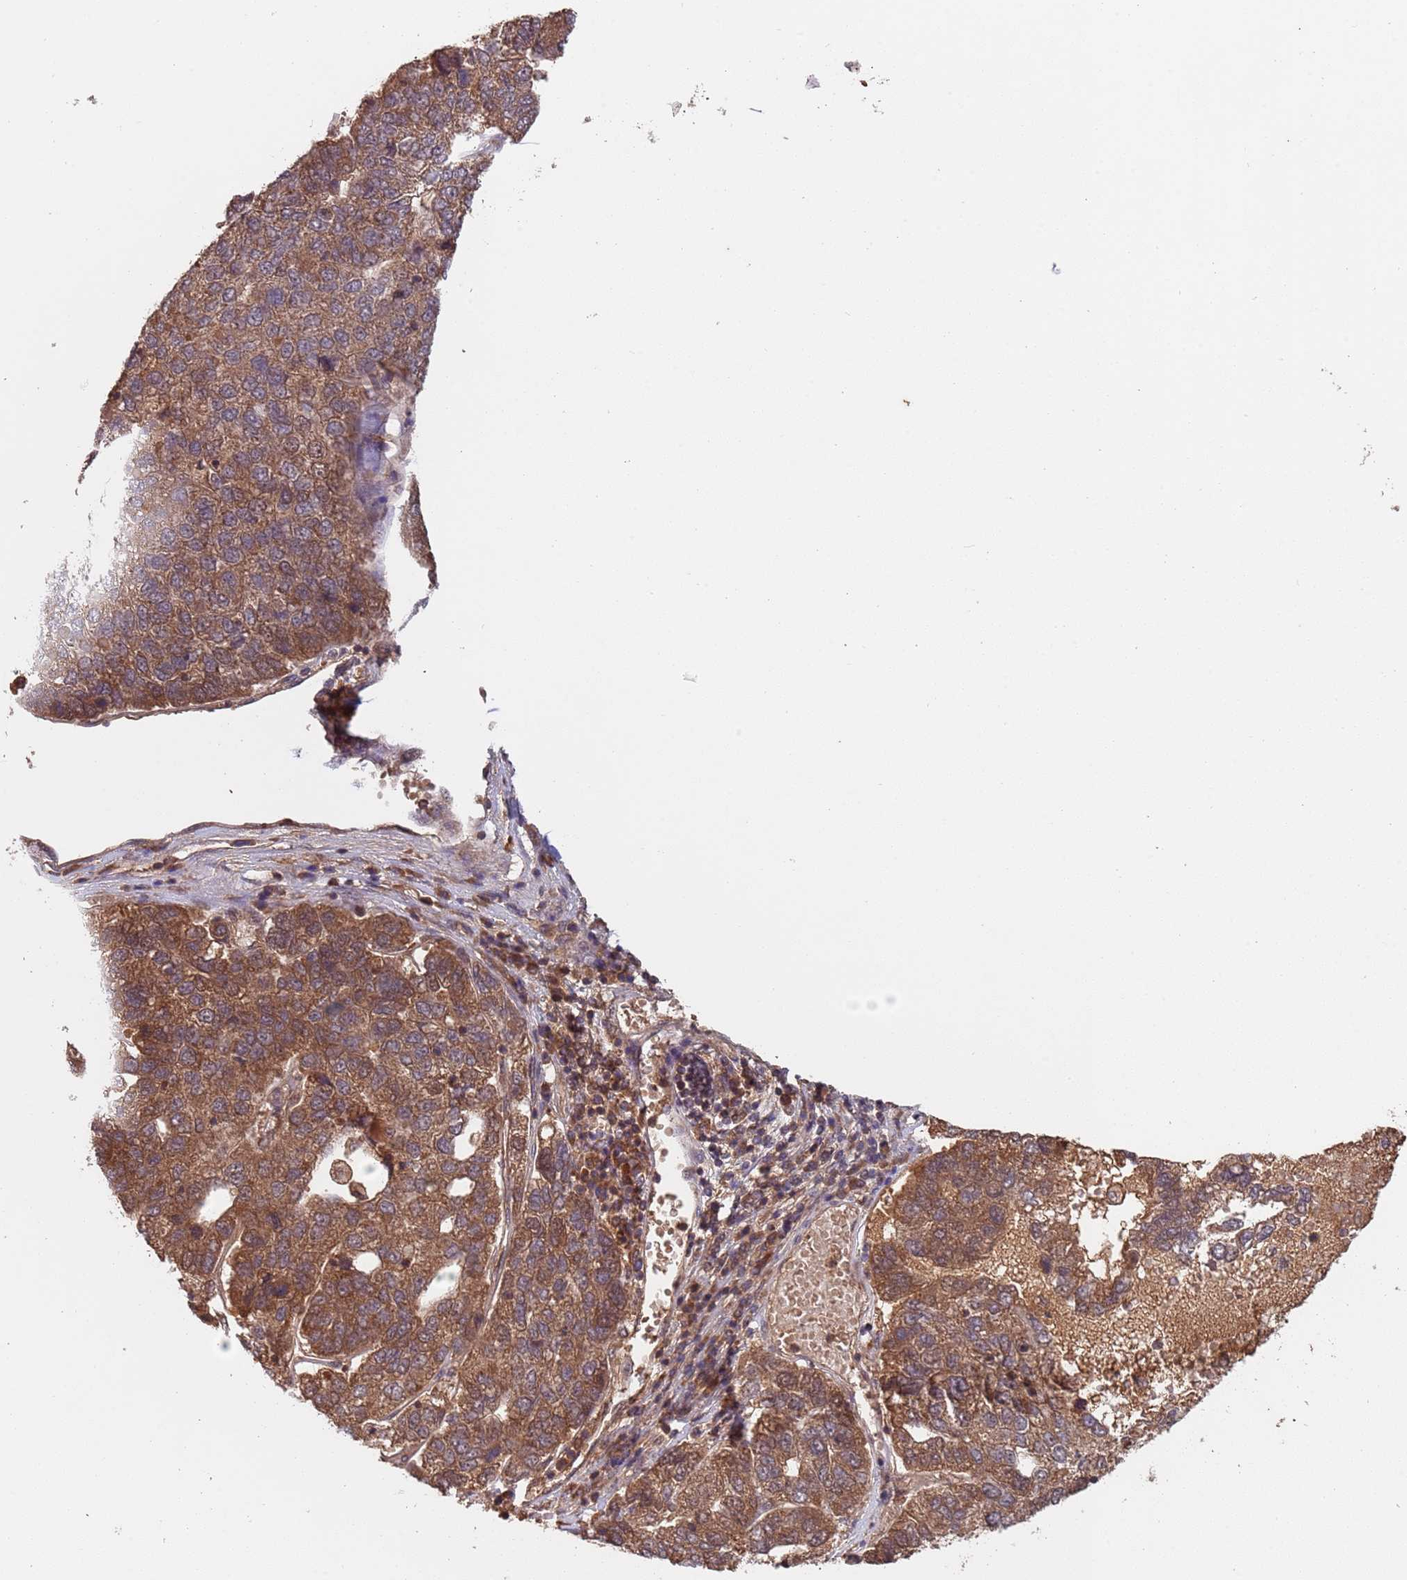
{"staining": {"intensity": "moderate", "quantity": ">75%", "location": "cytoplasmic/membranous"}, "tissue": "pancreatic cancer", "cell_type": "Tumor cells", "image_type": "cancer", "snomed": [{"axis": "morphology", "description": "Adenocarcinoma, NOS"}, {"axis": "topography", "description": "Pancreas"}], "caption": "Protein expression analysis of adenocarcinoma (pancreatic) demonstrates moderate cytoplasmic/membranous expression in approximately >75% of tumor cells.", "gene": "ERI1", "patient": {"sex": "female", "age": 61}}